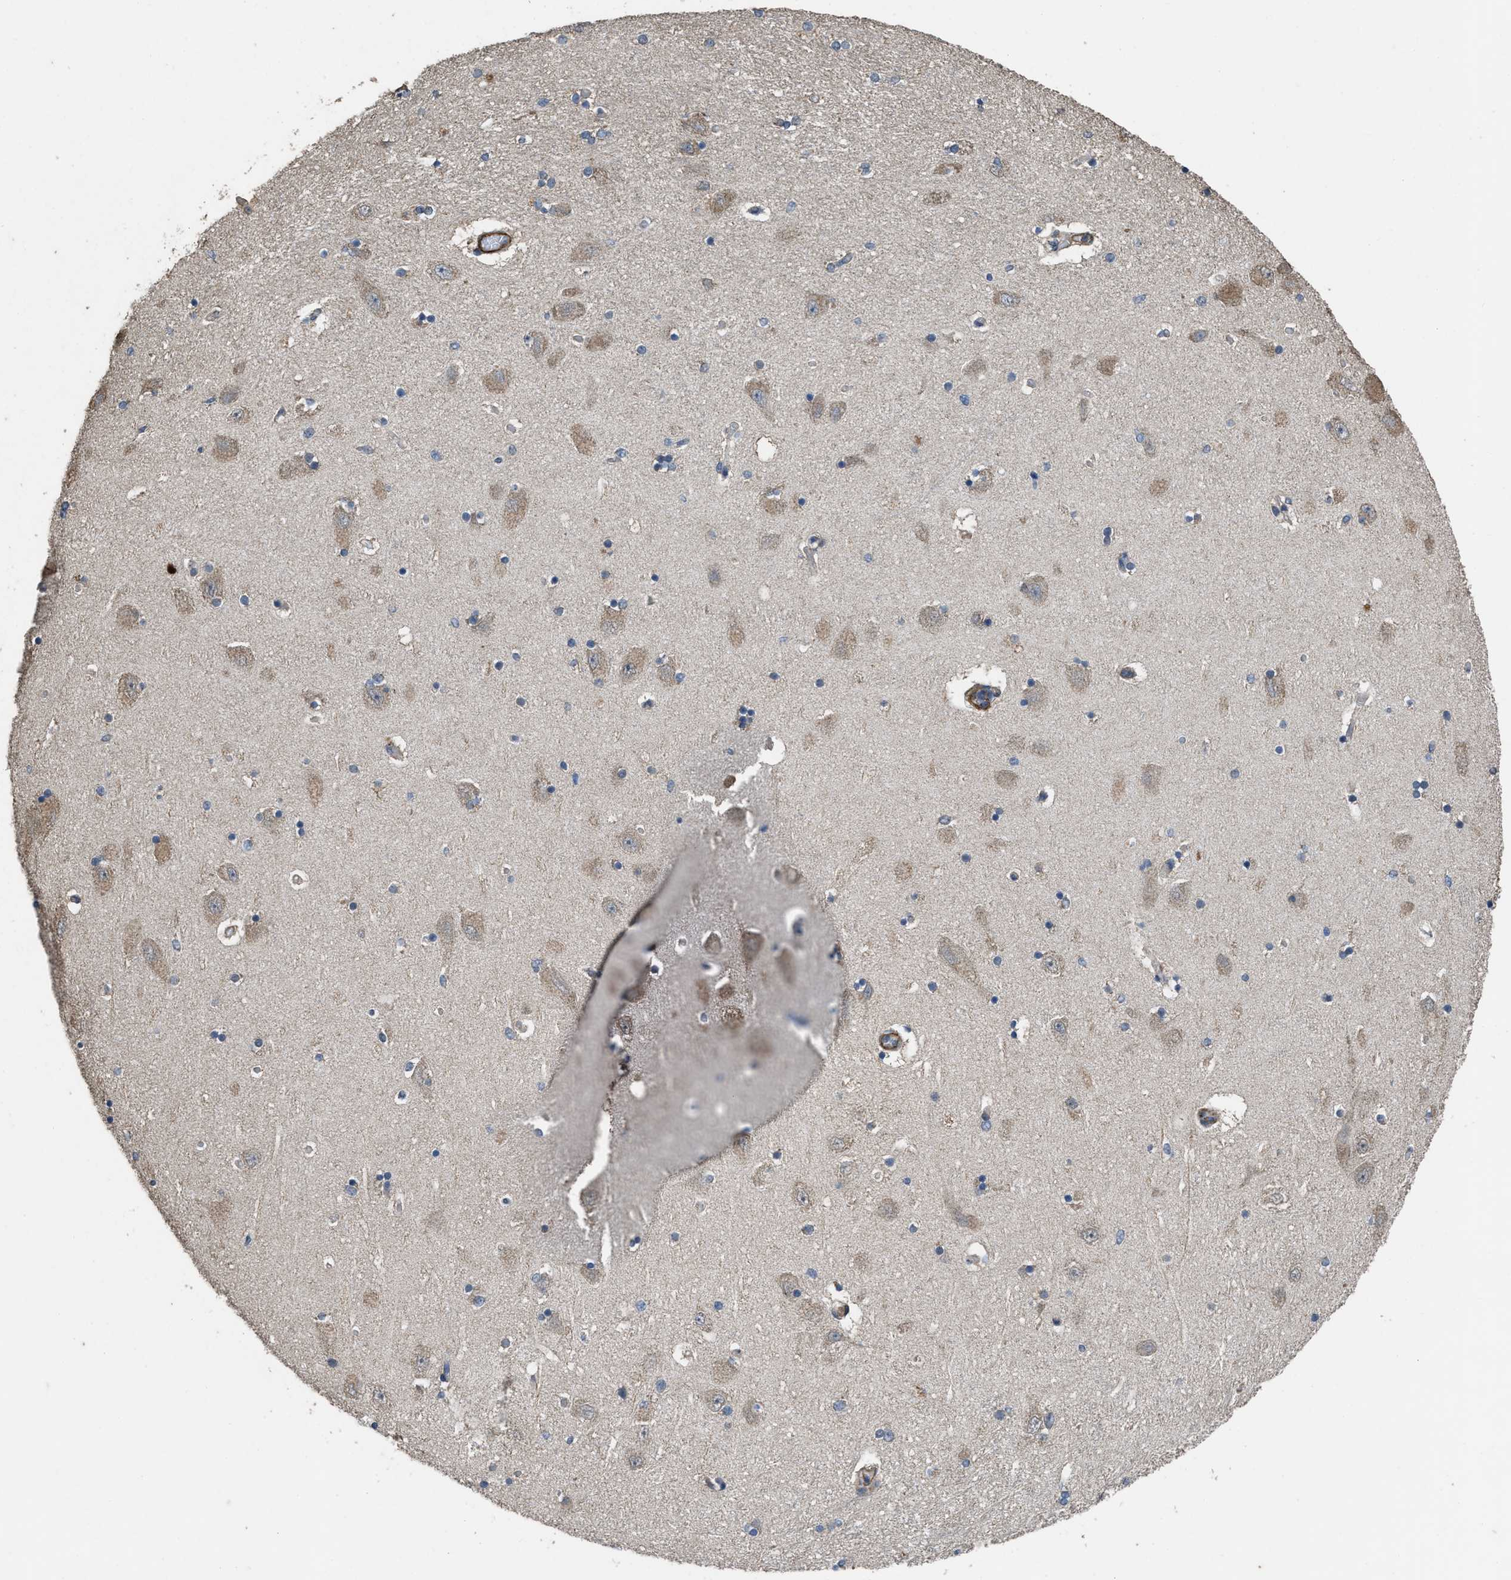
{"staining": {"intensity": "weak", "quantity": "<25%", "location": "cytoplasmic/membranous"}, "tissue": "hippocampus", "cell_type": "Glial cells", "image_type": "normal", "snomed": [{"axis": "morphology", "description": "Normal tissue, NOS"}, {"axis": "topography", "description": "Hippocampus"}], "caption": "Immunohistochemistry histopathology image of benign human hippocampus stained for a protein (brown), which displays no expression in glial cells. Brightfield microscopy of IHC stained with DAB (3,3'-diaminobenzidine) (brown) and hematoxylin (blue), captured at high magnification.", "gene": "ARL6", "patient": {"sex": "female", "age": 54}}